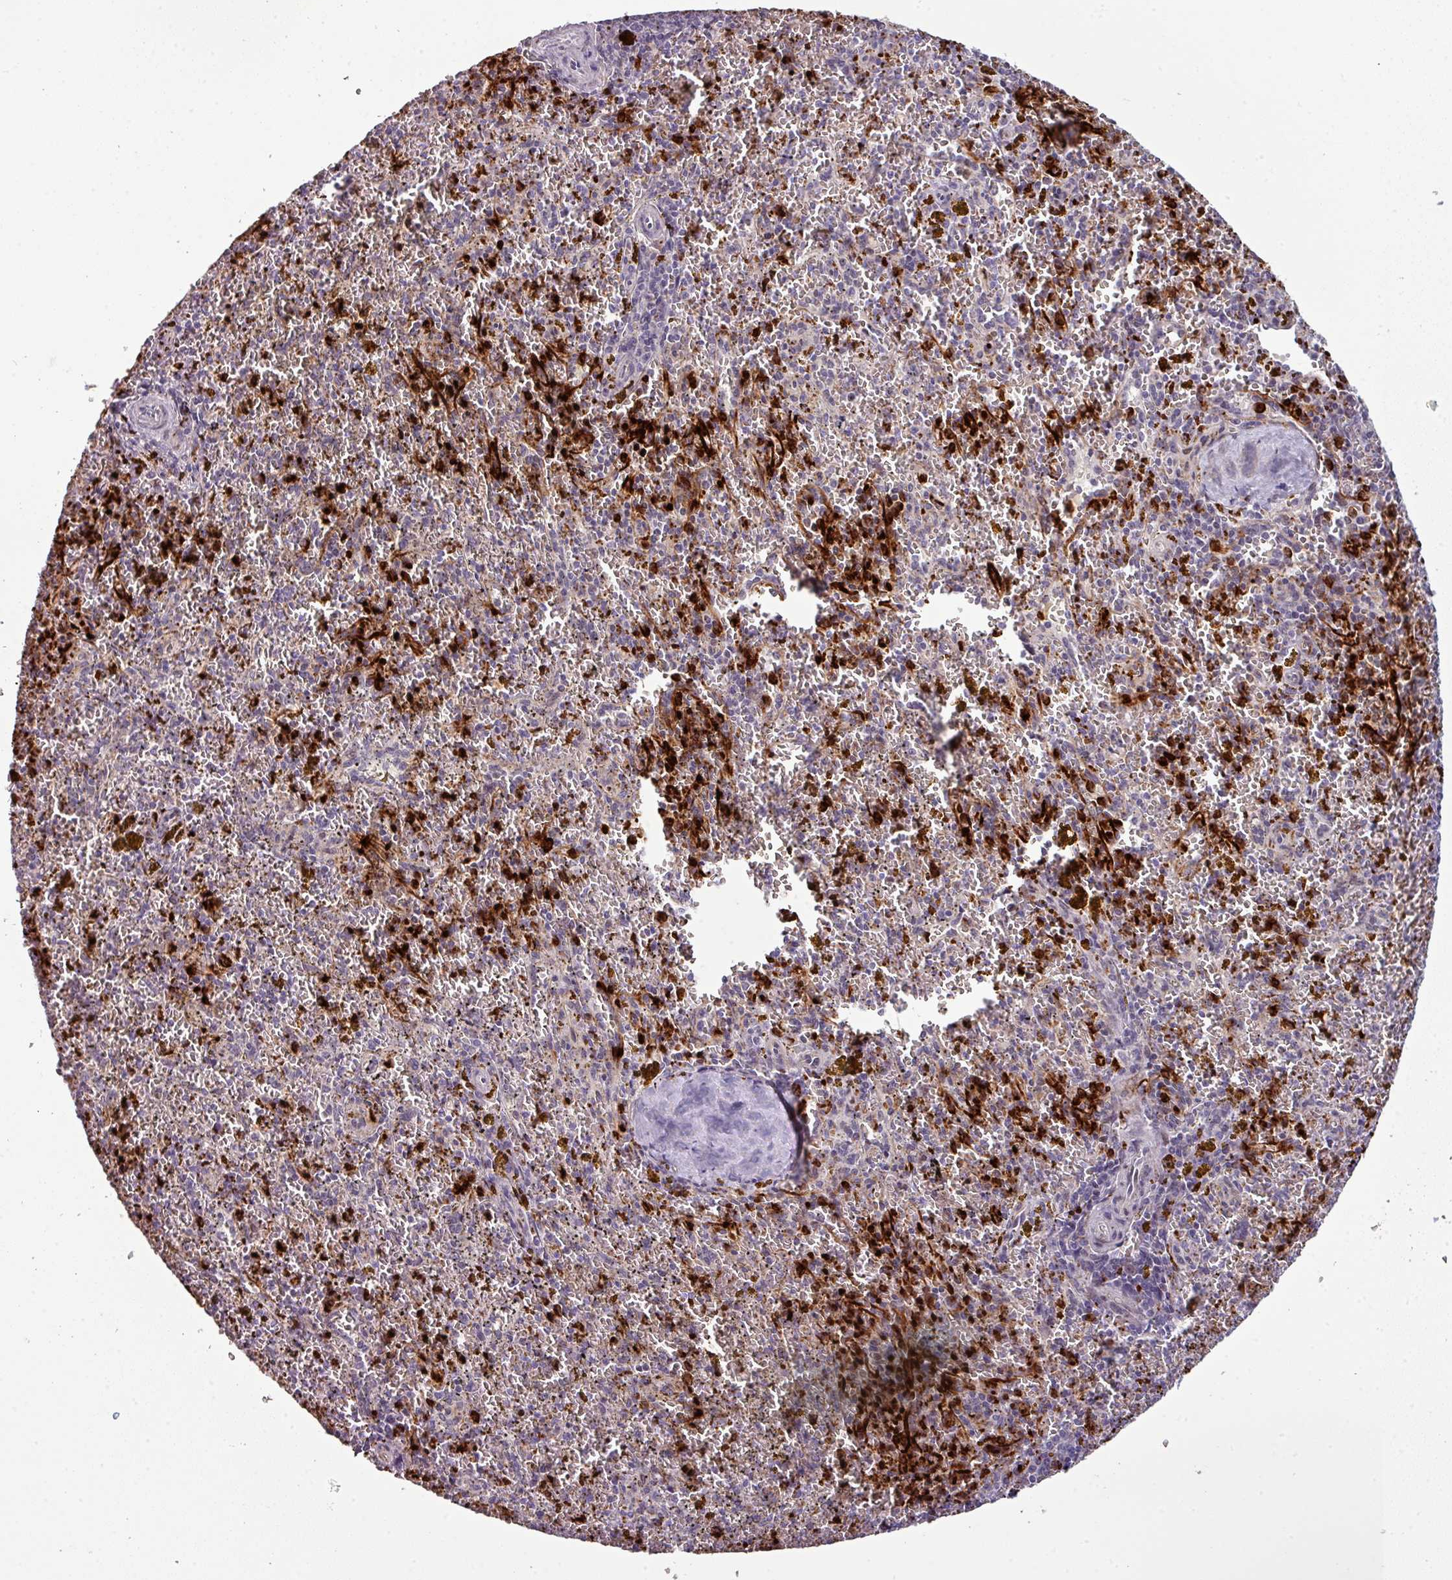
{"staining": {"intensity": "moderate", "quantity": "<25%", "location": "cytoplasmic/membranous"}, "tissue": "spleen", "cell_type": "Cells in red pulp", "image_type": "normal", "snomed": [{"axis": "morphology", "description": "Normal tissue, NOS"}, {"axis": "topography", "description": "Spleen"}], "caption": "Protein expression analysis of normal spleen exhibits moderate cytoplasmic/membranous positivity in approximately <25% of cells in red pulp.", "gene": "TMEFF1", "patient": {"sex": "male", "age": 57}}